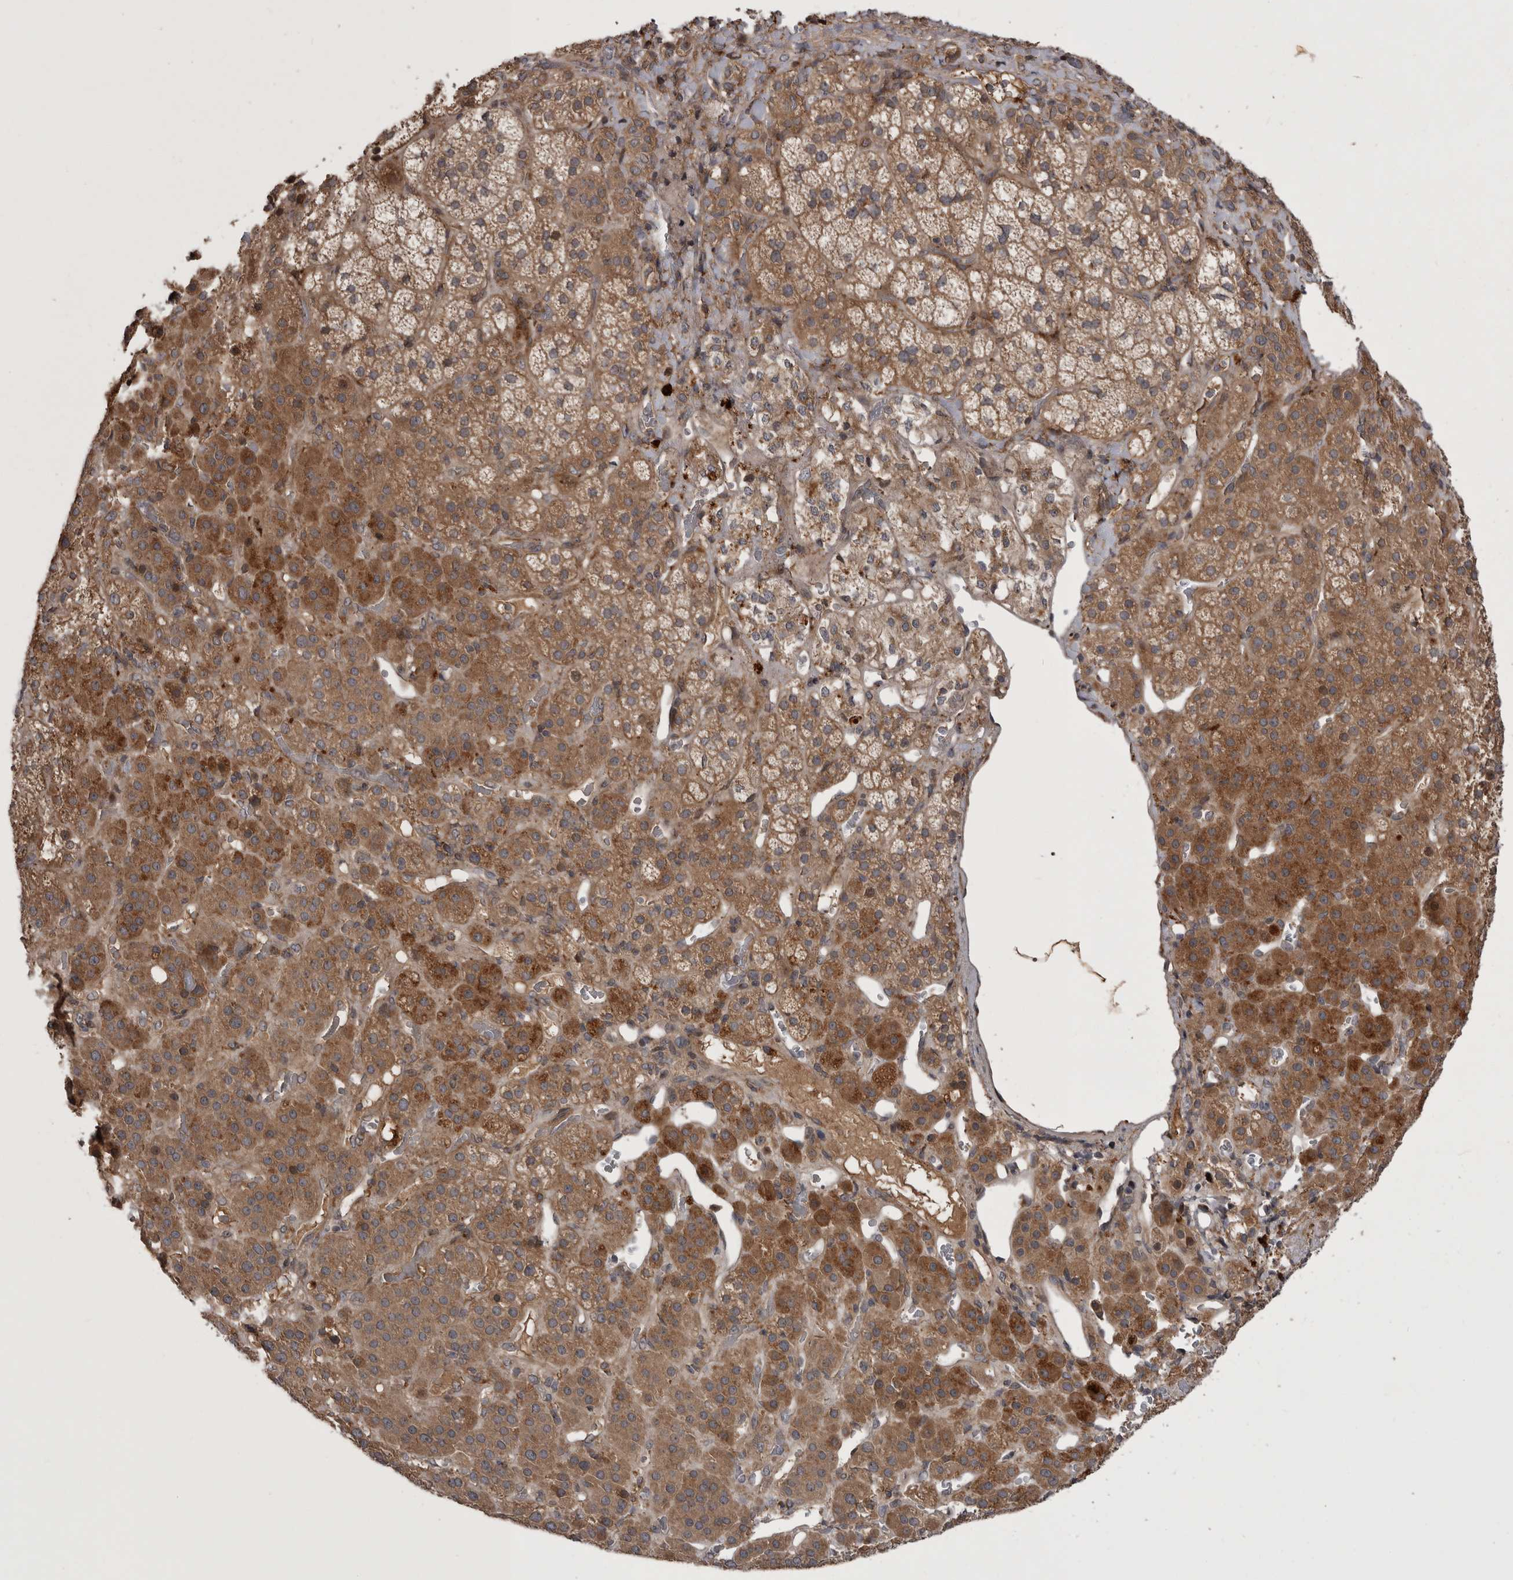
{"staining": {"intensity": "moderate", "quantity": ">75%", "location": "cytoplasmic/membranous"}, "tissue": "adrenal gland", "cell_type": "Glandular cells", "image_type": "normal", "snomed": [{"axis": "morphology", "description": "Normal tissue, NOS"}, {"axis": "topography", "description": "Adrenal gland"}], "caption": "Protein staining exhibits moderate cytoplasmic/membranous staining in about >75% of glandular cells in benign adrenal gland. The protein of interest is stained brown, and the nuclei are stained in blue (DAB IHC with brightfield microscopy, high magnification).", "gene": "RAB3GAP2", "patient": {"sex": "male", "age": 57}}